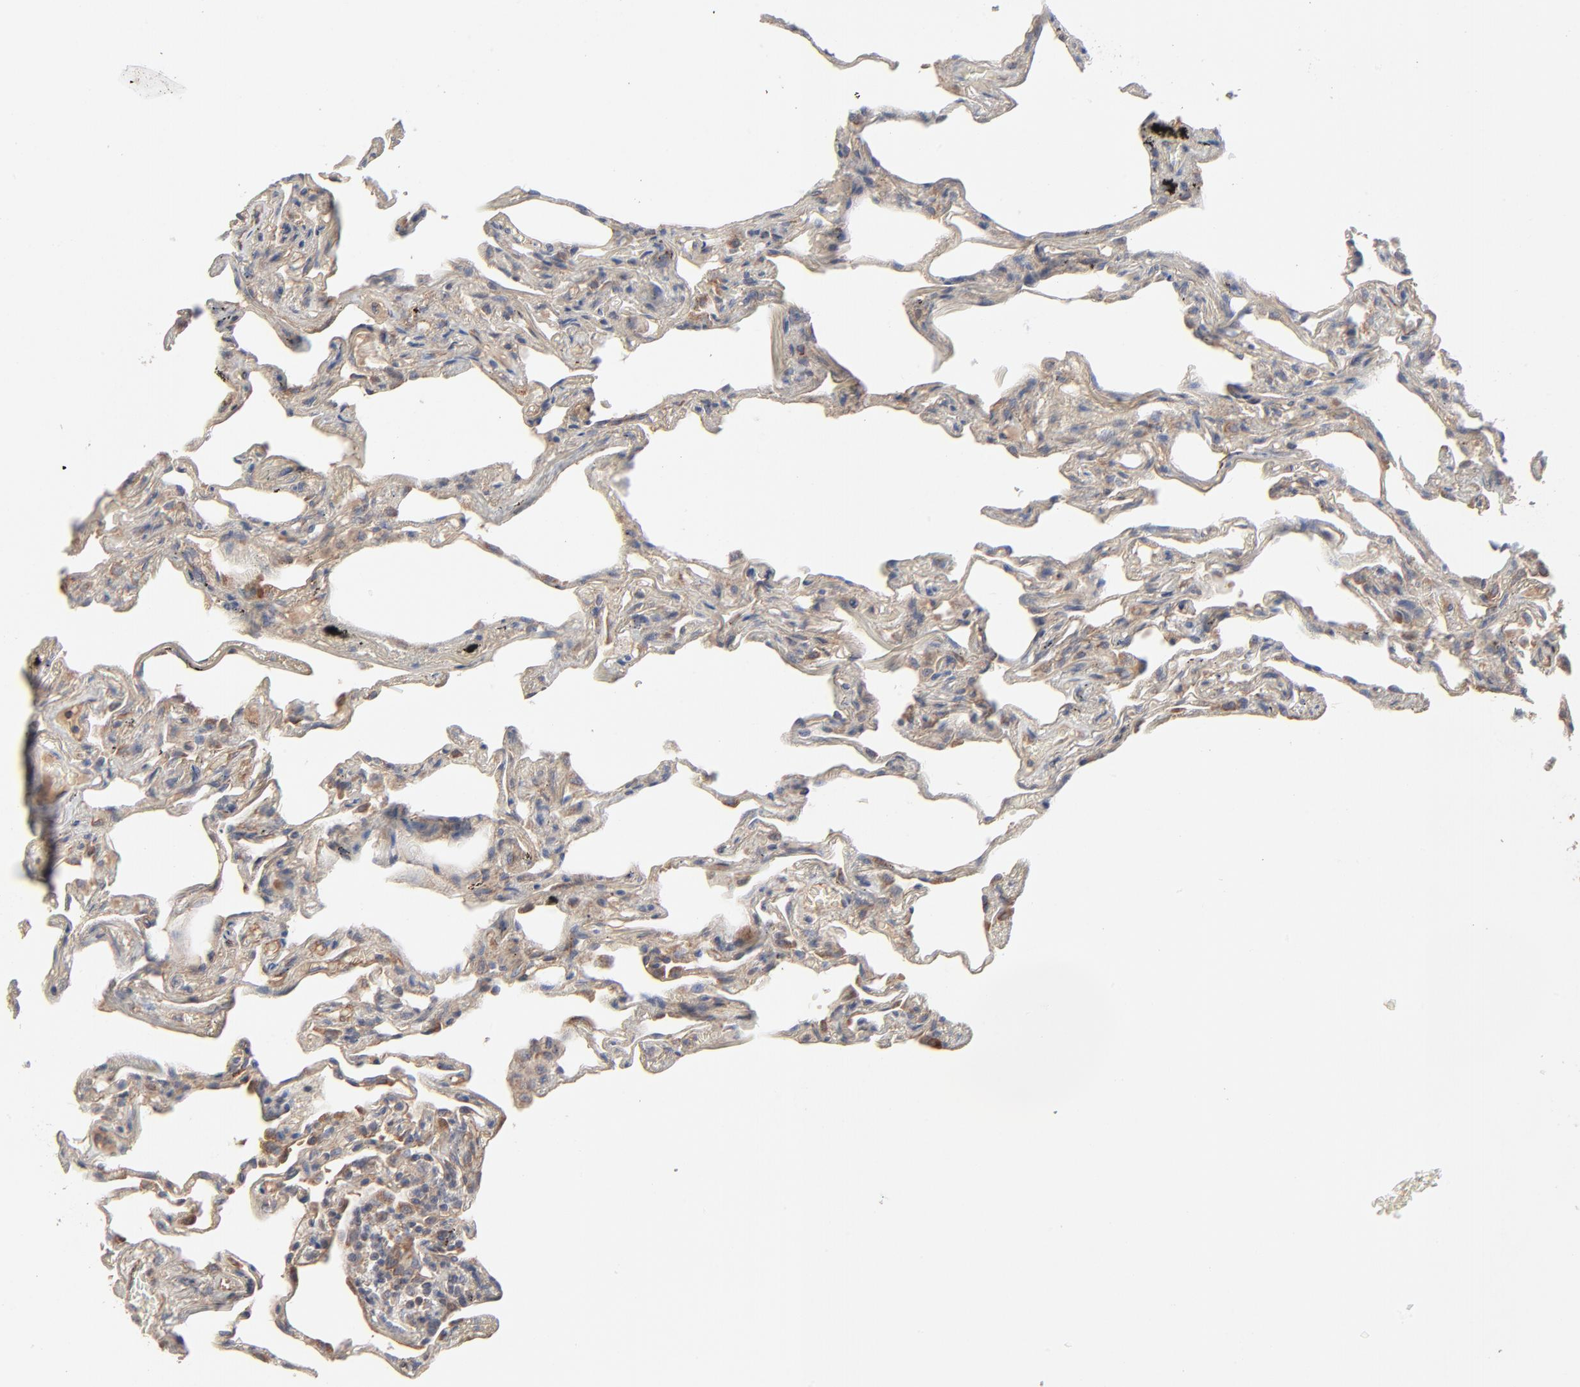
{"staining": {"intensity": "moderate", "quantity": ">75%", "location": "cytoplasmic/membranous"}, "tissue": "lung", "cell_type": "Alveolar cells", "image_type": "normal", "snomed": [{"axis": "morphology", "description": "Normal tissue, NOS"}, {"axis": "morphology", "description": "Inflammation, NOS"}, {"axis": "topography", "description": "Lung"}], "caption": "A medium amount of moderate cytoplasmic/membranous positivity is seen in approximately >75% of alveolar cells in unremarkable lung.", "gene": "ABLIM3", "patient": {"sex": "male", "age": 69}}